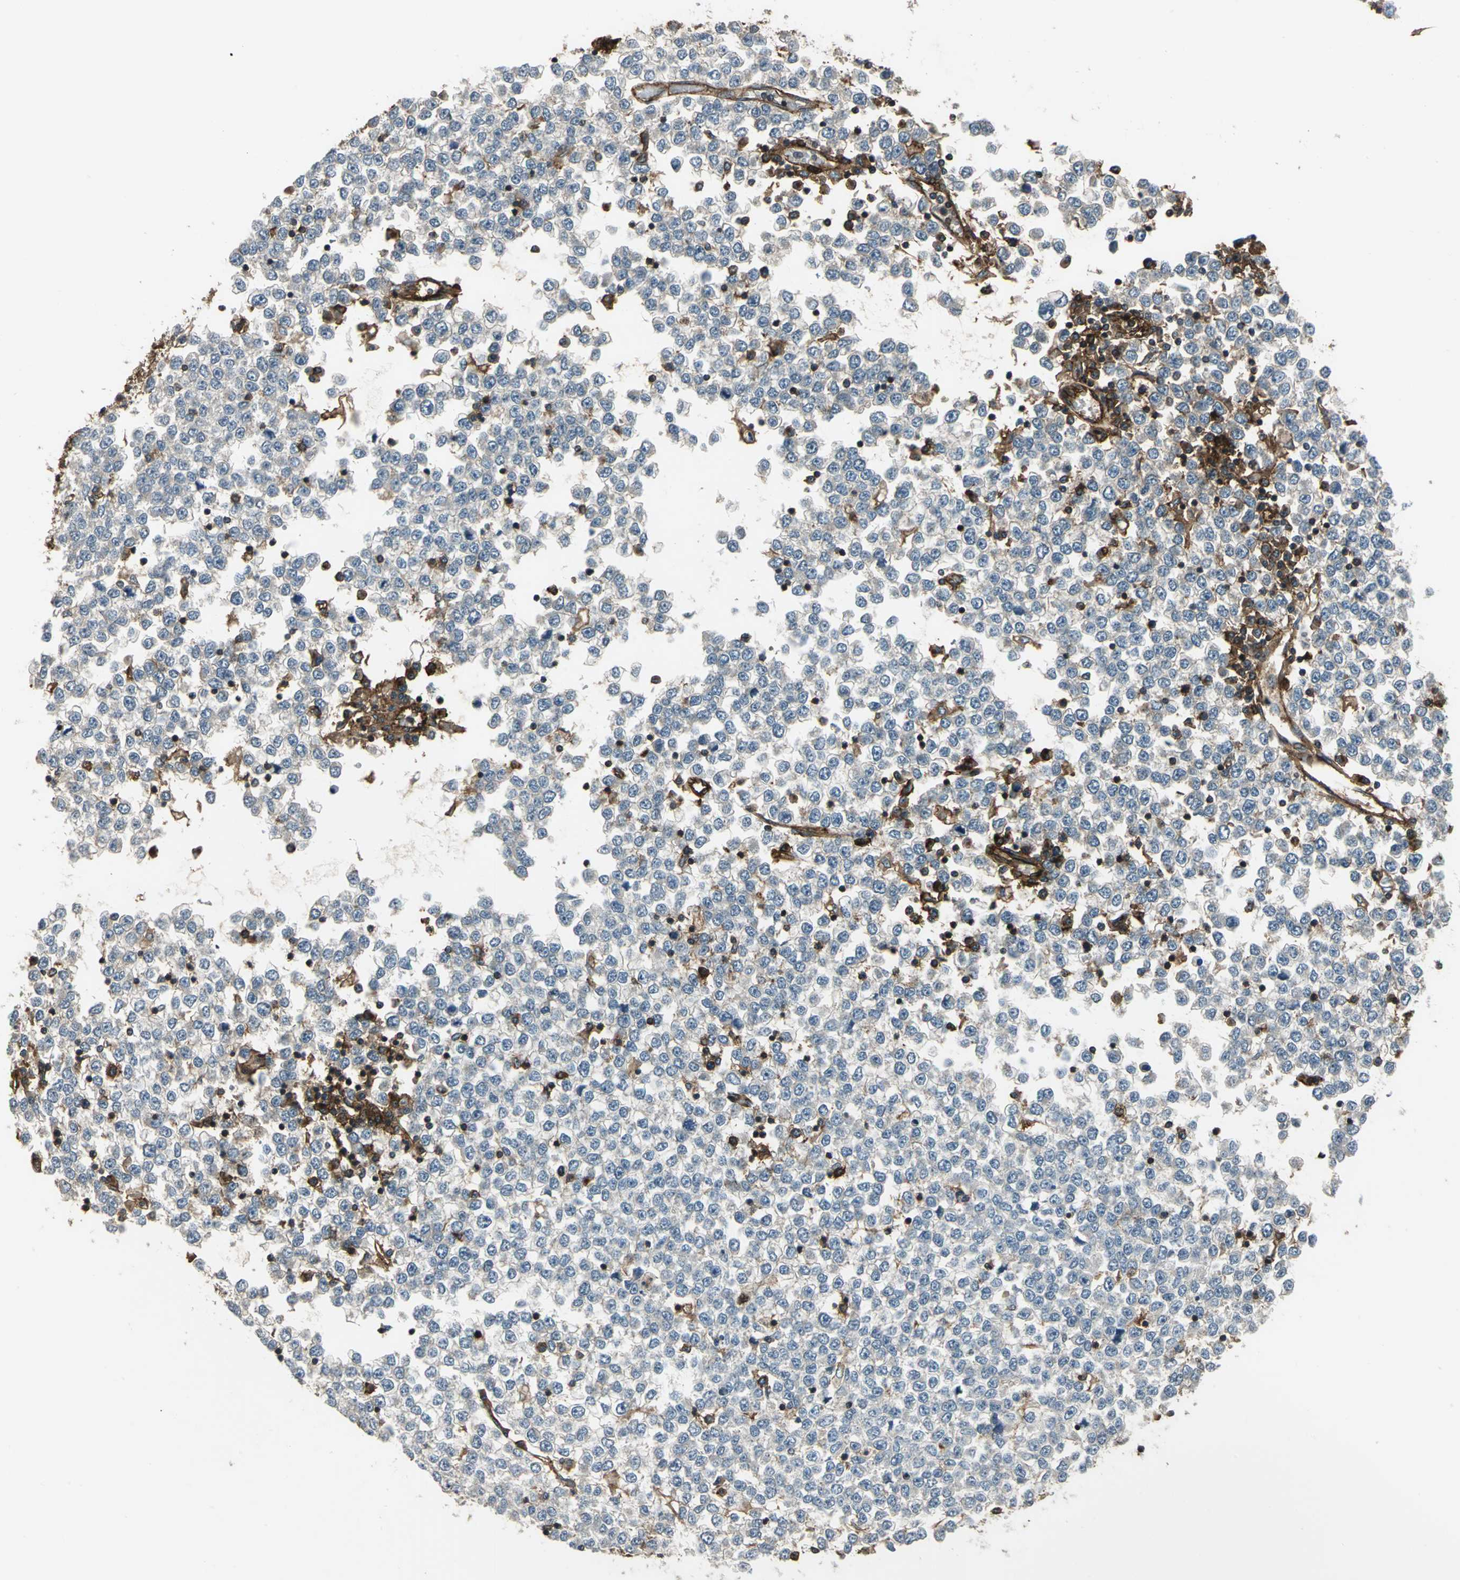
{"staining": {"intensity": "negative", "quantity": "none", "location": "none"}, "tissue": "testis cancer", "cell_type": "Tumor cells", "image_type": "cancer", "snomed": [{"axis": "morphology", "description": "Seminoma, NOS"}, {"axis": "topography", "description": "Testis"}], "caption": "Immunohistochemistry of human testis cancer displays no positivity in tumor cells. The staining was performed using DAB to visualize the protein expression in brown, while the nuclei were stained in blue with hematoxylin (Magnification: 20x).", "gene": "NR2C2", "patient": {"sex": "male", "age": 65}}